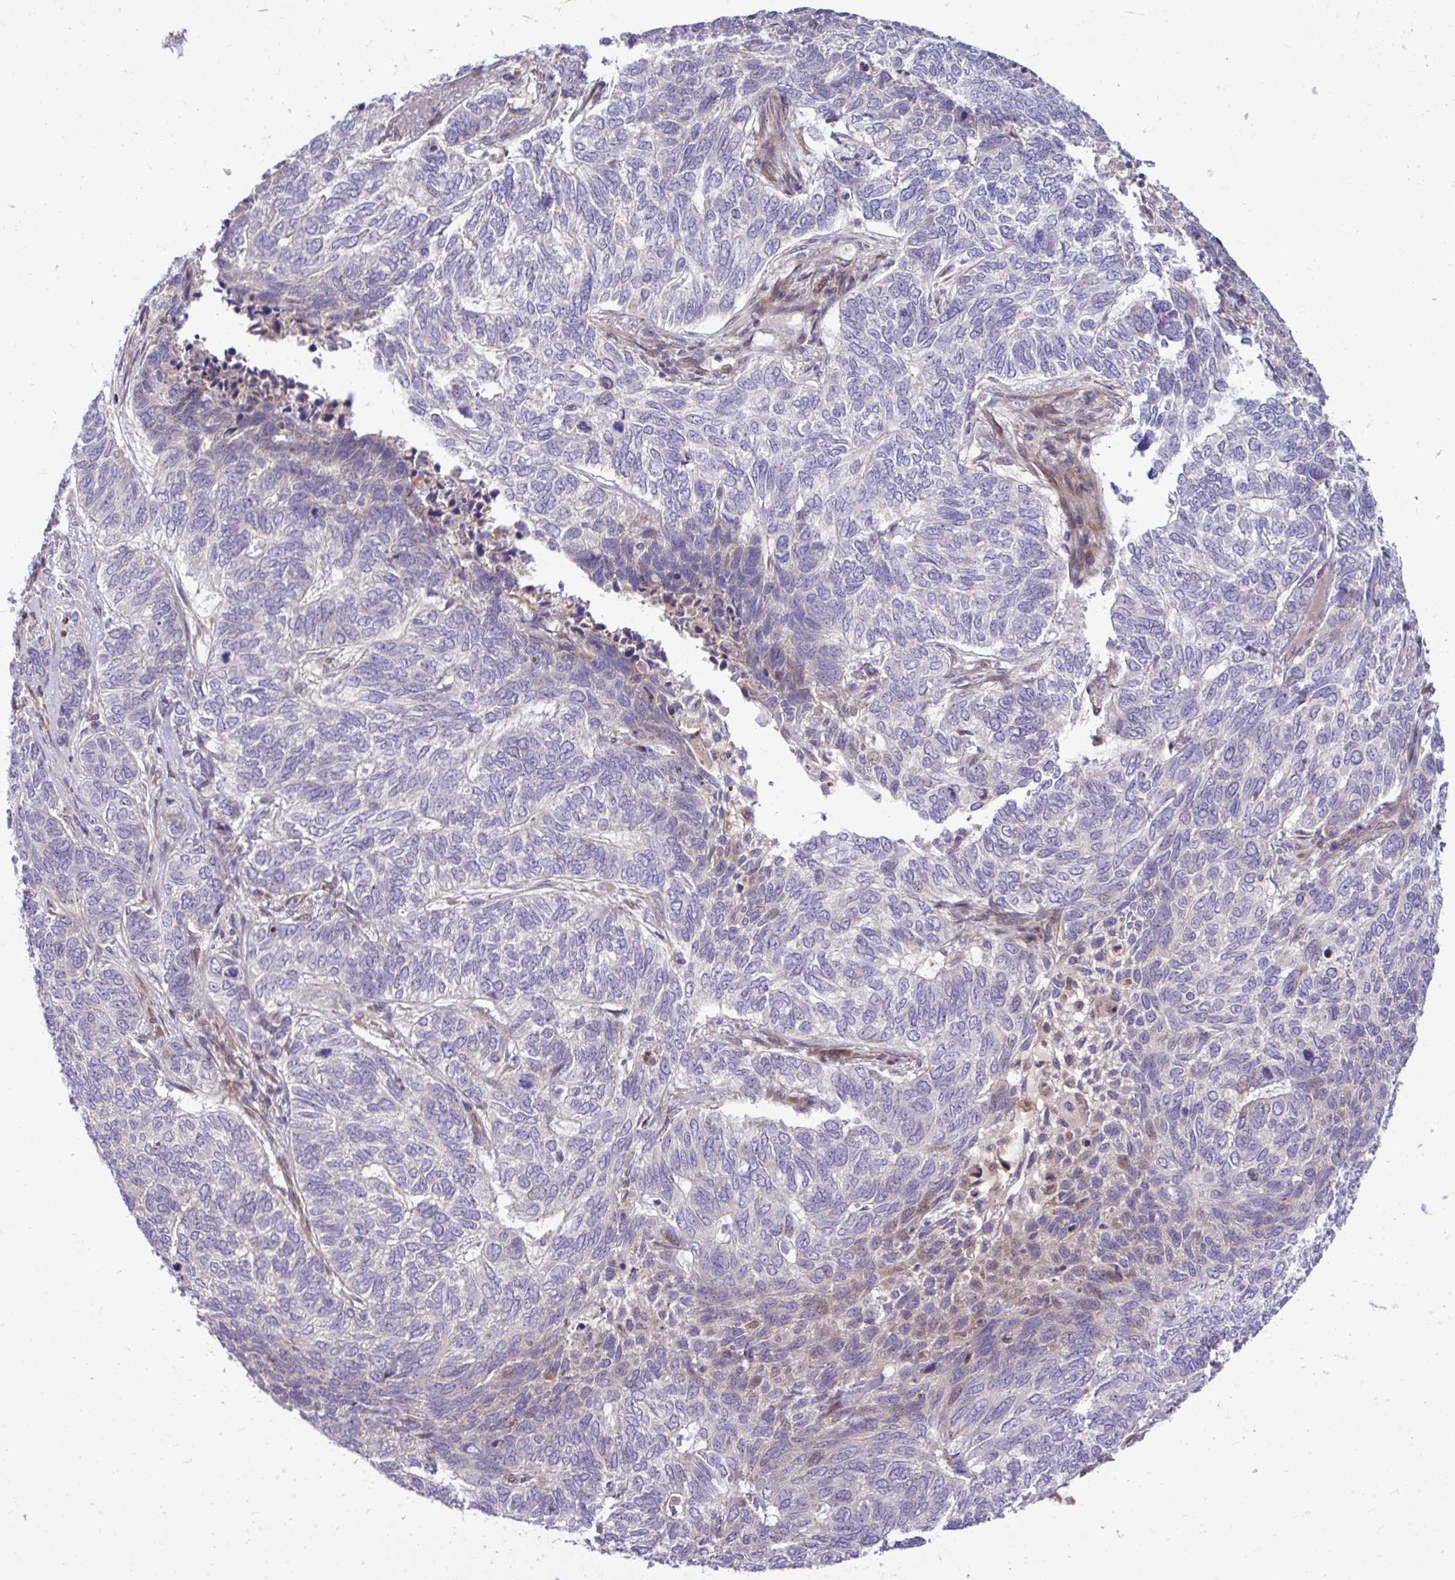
{"staining": {"intensity": "negative", "quantity": "none", "location": "none"}, "tissue": "skin cancer", "cell_type": "Tumor cells", "image_type": "cancer", "snomed": [{"axis": "morphology", "description": "Basal cell carcinoma"}, {"axis": "topography", "description": "Skin"}], "caption": "The image exhibits no staining of tumor cells in skin cancer (basal cell carcinoma).", "gene": "ZSCAN9", "patient": {"sex": "female", "age": 65}}